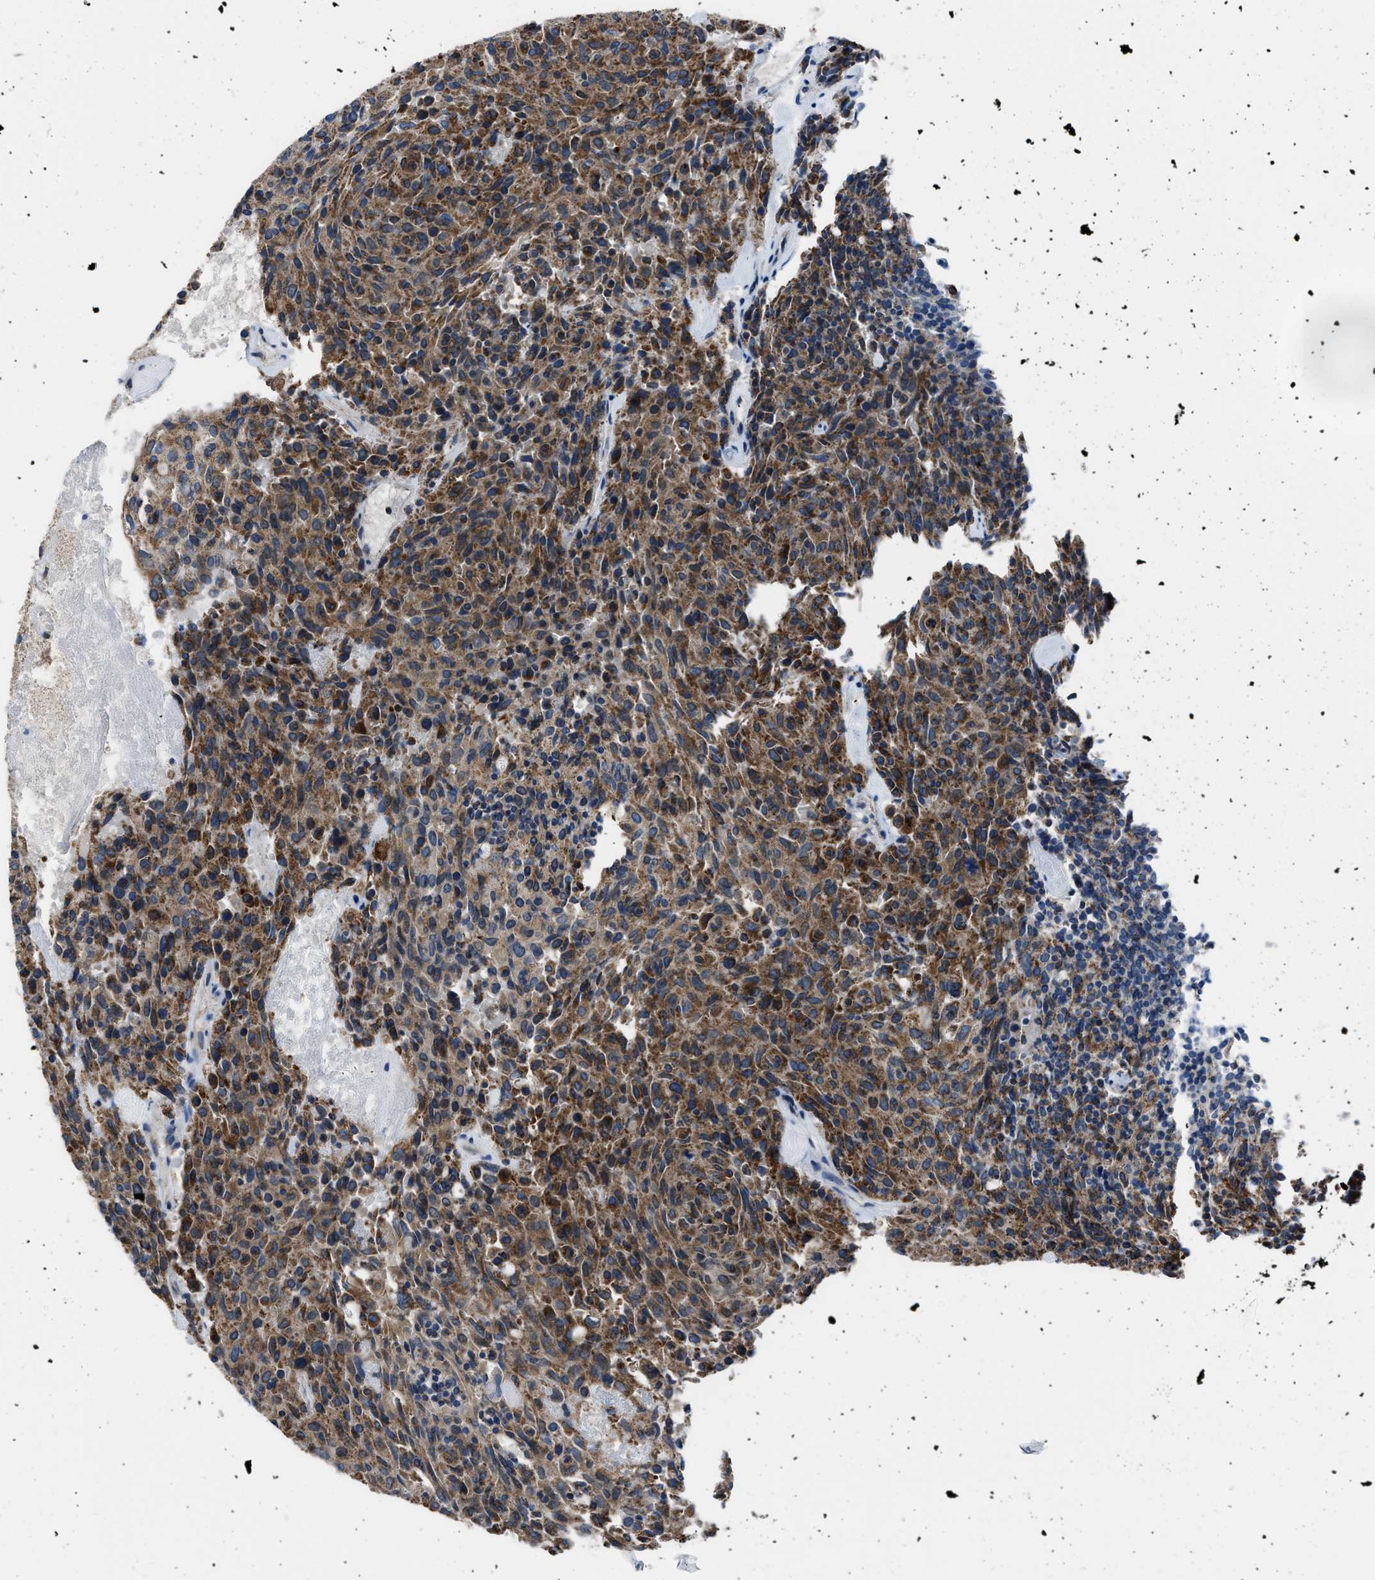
{"staining": {"intensity": "moderate", "quantity": ">75%", "location": "cytoplasmic/membranous"}, "tissue": "carcinoid", "cell_type": "Tumor cells", "image_type": "cancer", "snomed": [{"axis": "morphology", "description": "Carcinoid, malignant, NOS"}, {"axis": "topography", "description": "Pancreas"}], "caption": "Brown immunohistochemical staining in carcinoid (malignant) shows moderate cytoplasmic/membranous staining in approximately >75% of tumor cells.", "gene": "ETFB", "patient": {"sex": "female", "age": 54}}